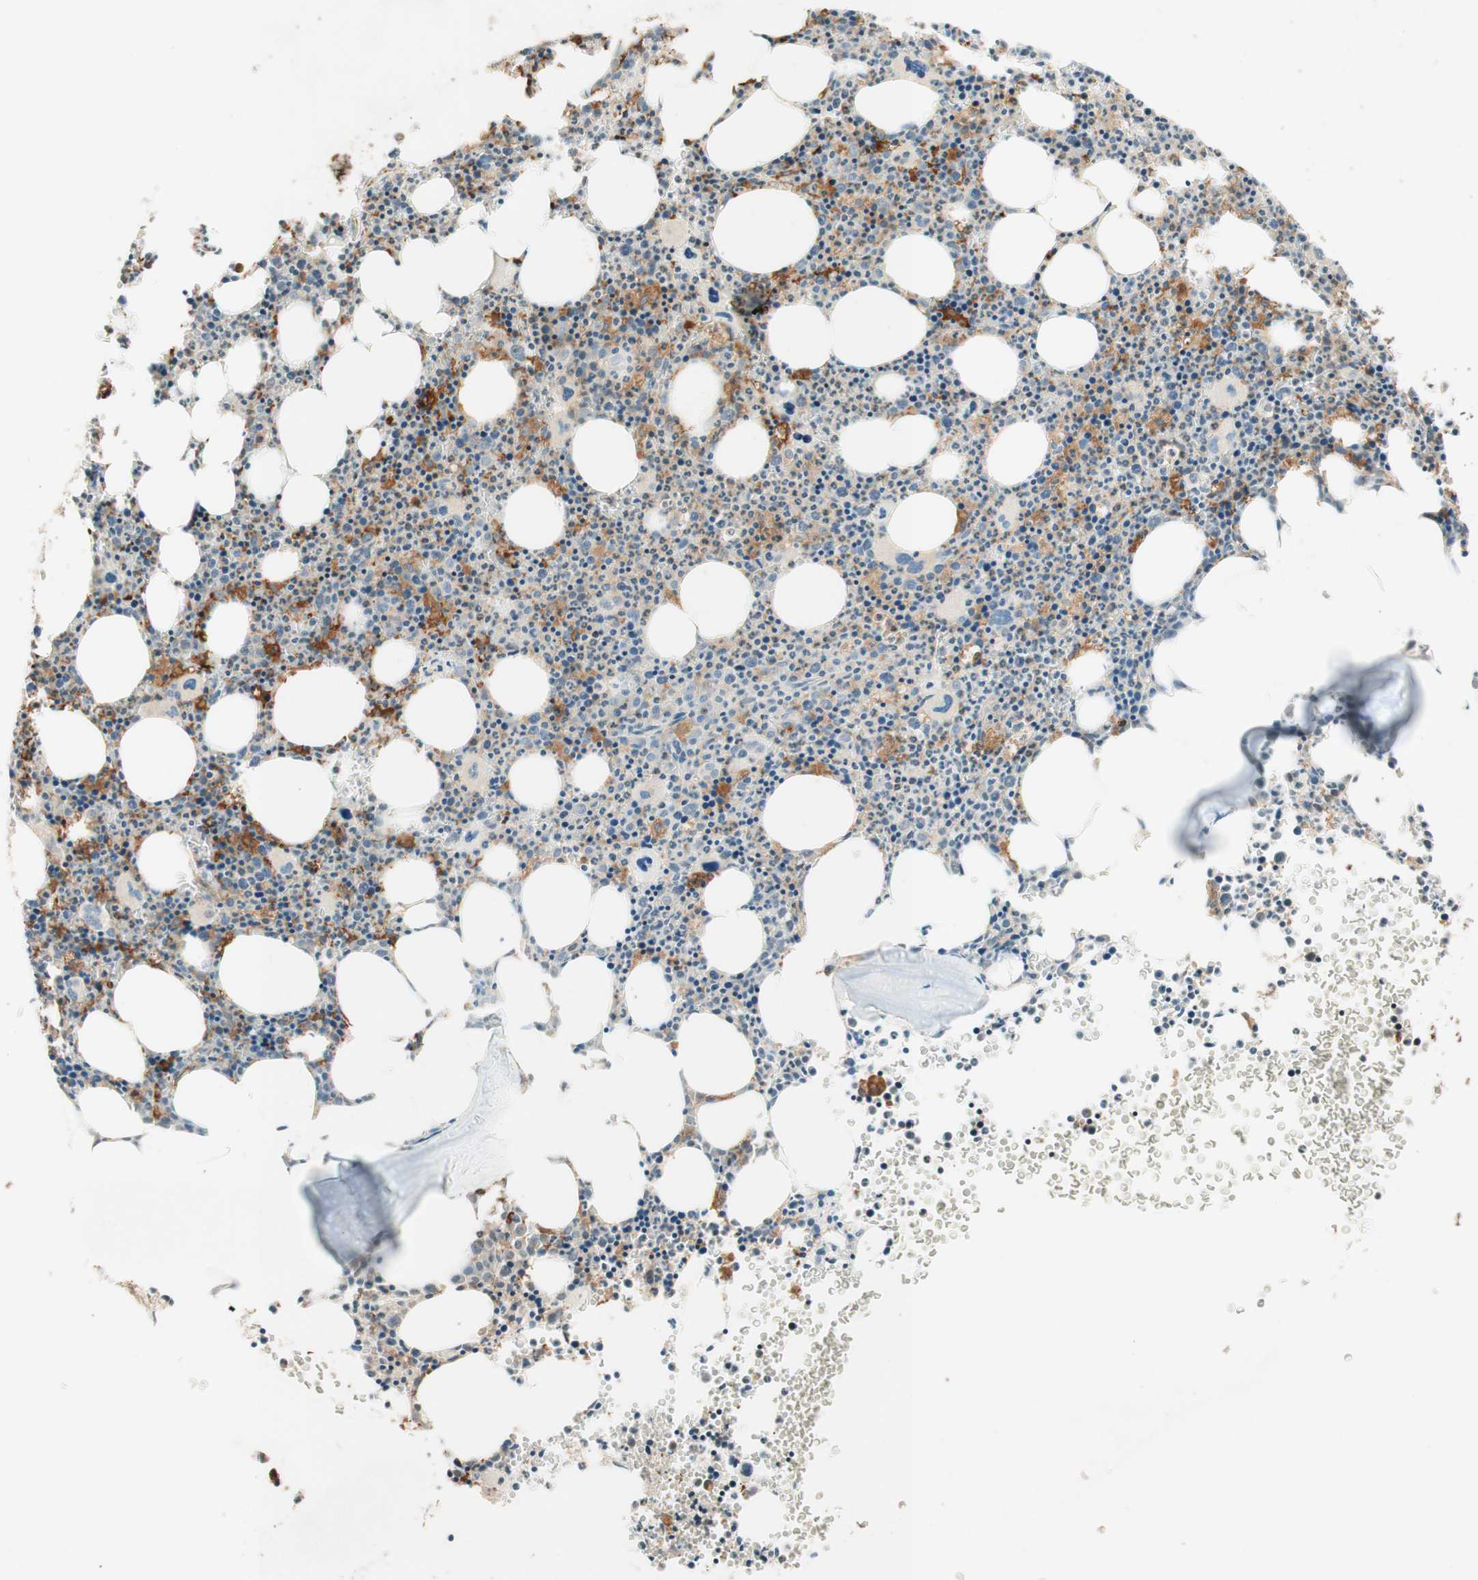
{"staining": {"intensity": "moderate", "quantity": "<25%", "location": "cytoplasmic/membranous"}, "tissue": "bone marrow", "cell_type": "Hematopoietic cells", "image_type": "normal", "snomed": [{"axis": "morphology", "description": "Normal tissue, NOS"}, {"axis": "morphology", "description": "Inflammation, NOS"}, {"axis": "topography", "description": "Bone marrow"}], "caption": "Protein staining of normal bone marrow displays moderate cytoplasmic/membranous expression in approximately <25% of hematopoietic cells. (IHC, brightfield microscopy, high magnification).", "gene": "CLCN2", "patient": {"sex": "female", "age": 61}}